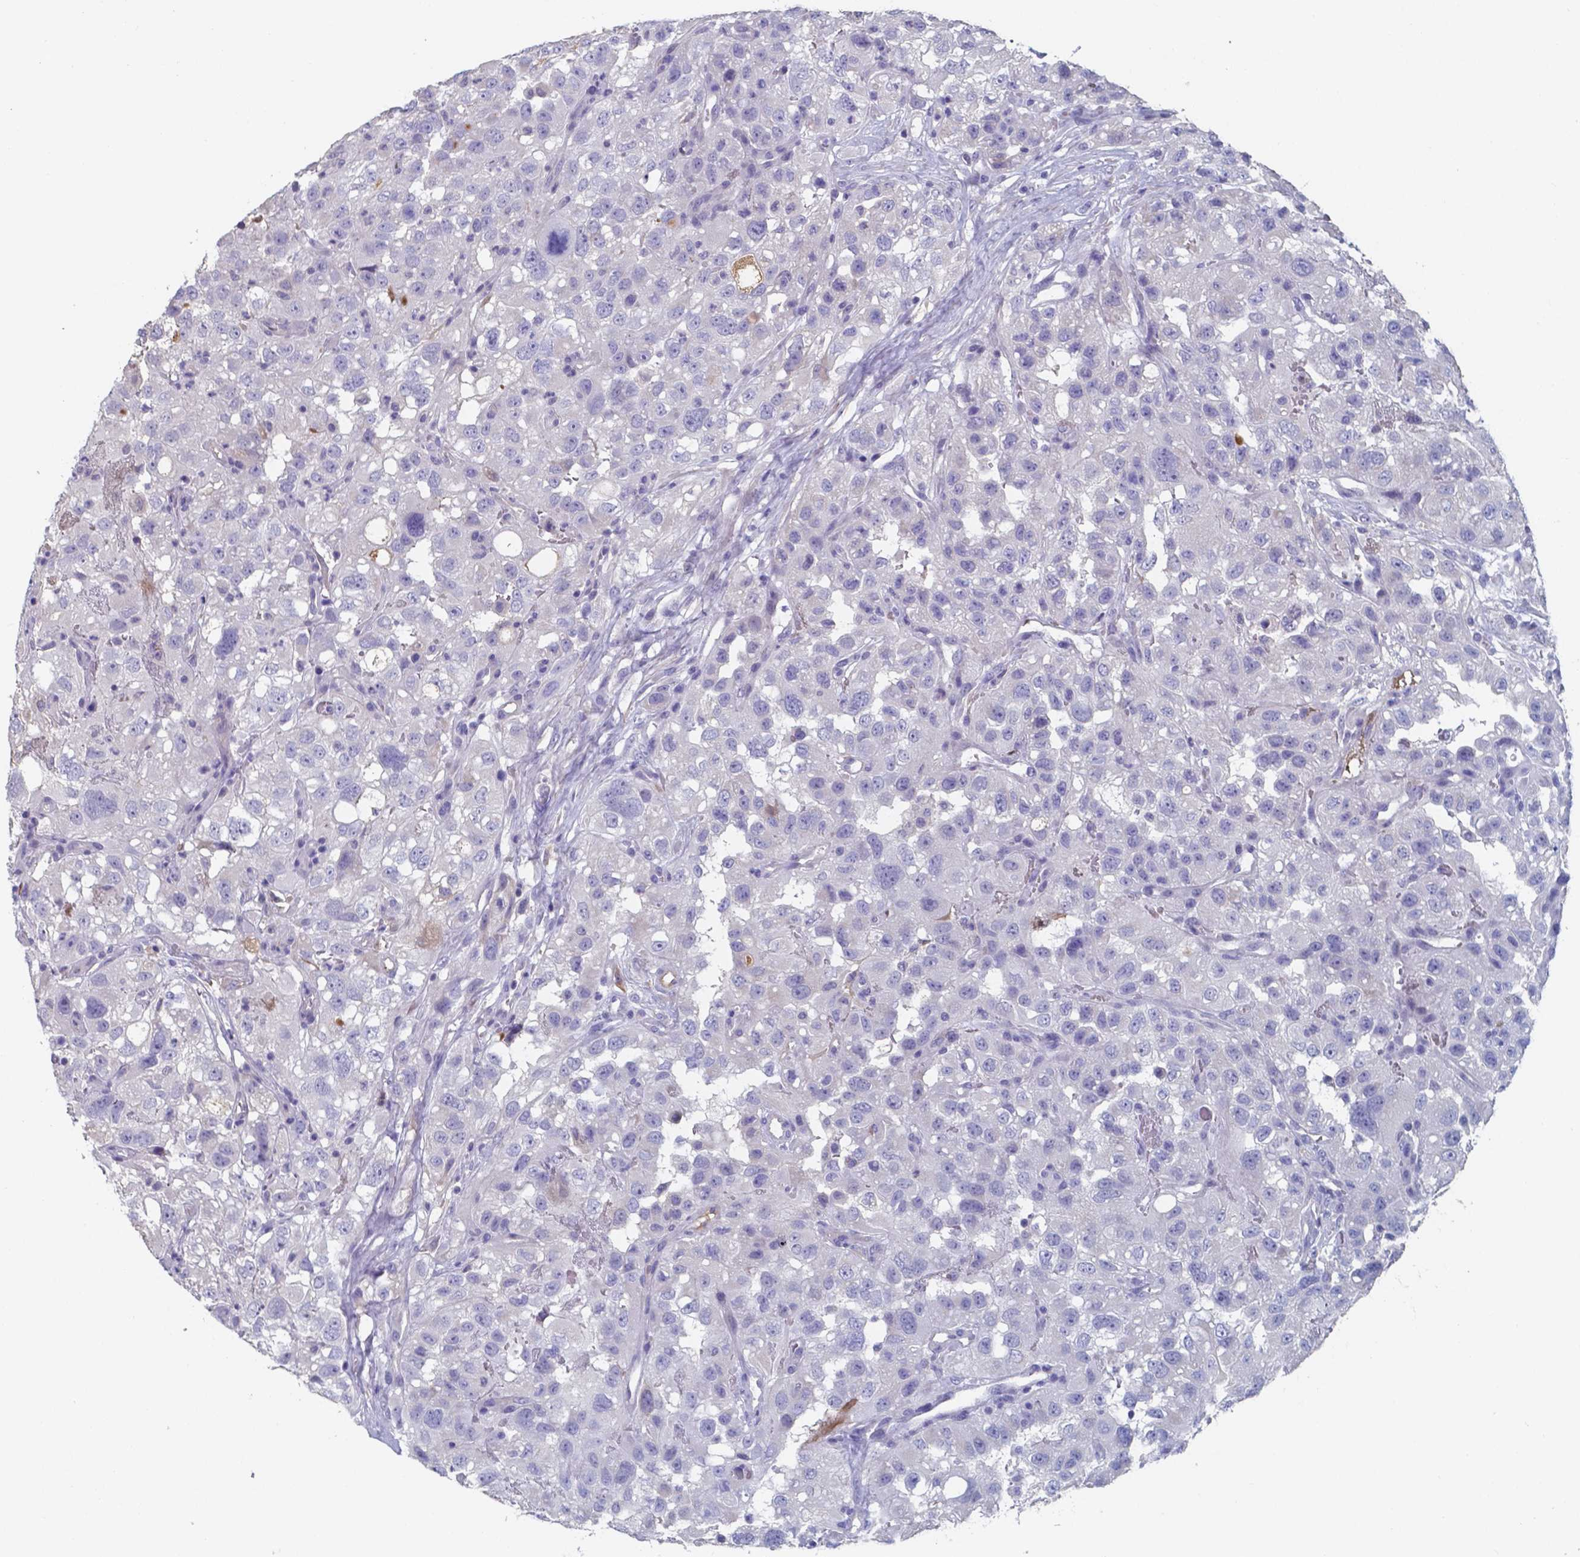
{"staining": {"intensity": "negative", "quantity": "none", "location": "none"}, "tissue": "renal cancer", "cell_type": "Tumor cells", "image_type": "cancer", "snomed": [{"axis": "morphology", "description": "Adenocarcinoma, NOS"}, {"axis": "topography", "description": "Kidney"}], "caption": "A histopathology image of renal cancer stained for a protein demonstrates no brown staining in tumor cells. (Stains: DAB immunohistochemistry (IHC) with hematoxylin counter stain, Microscopy: brightfield microscopy at high magnification).", "gene": "BTBD17", "patient": {"sex": "male", "age": 64}}